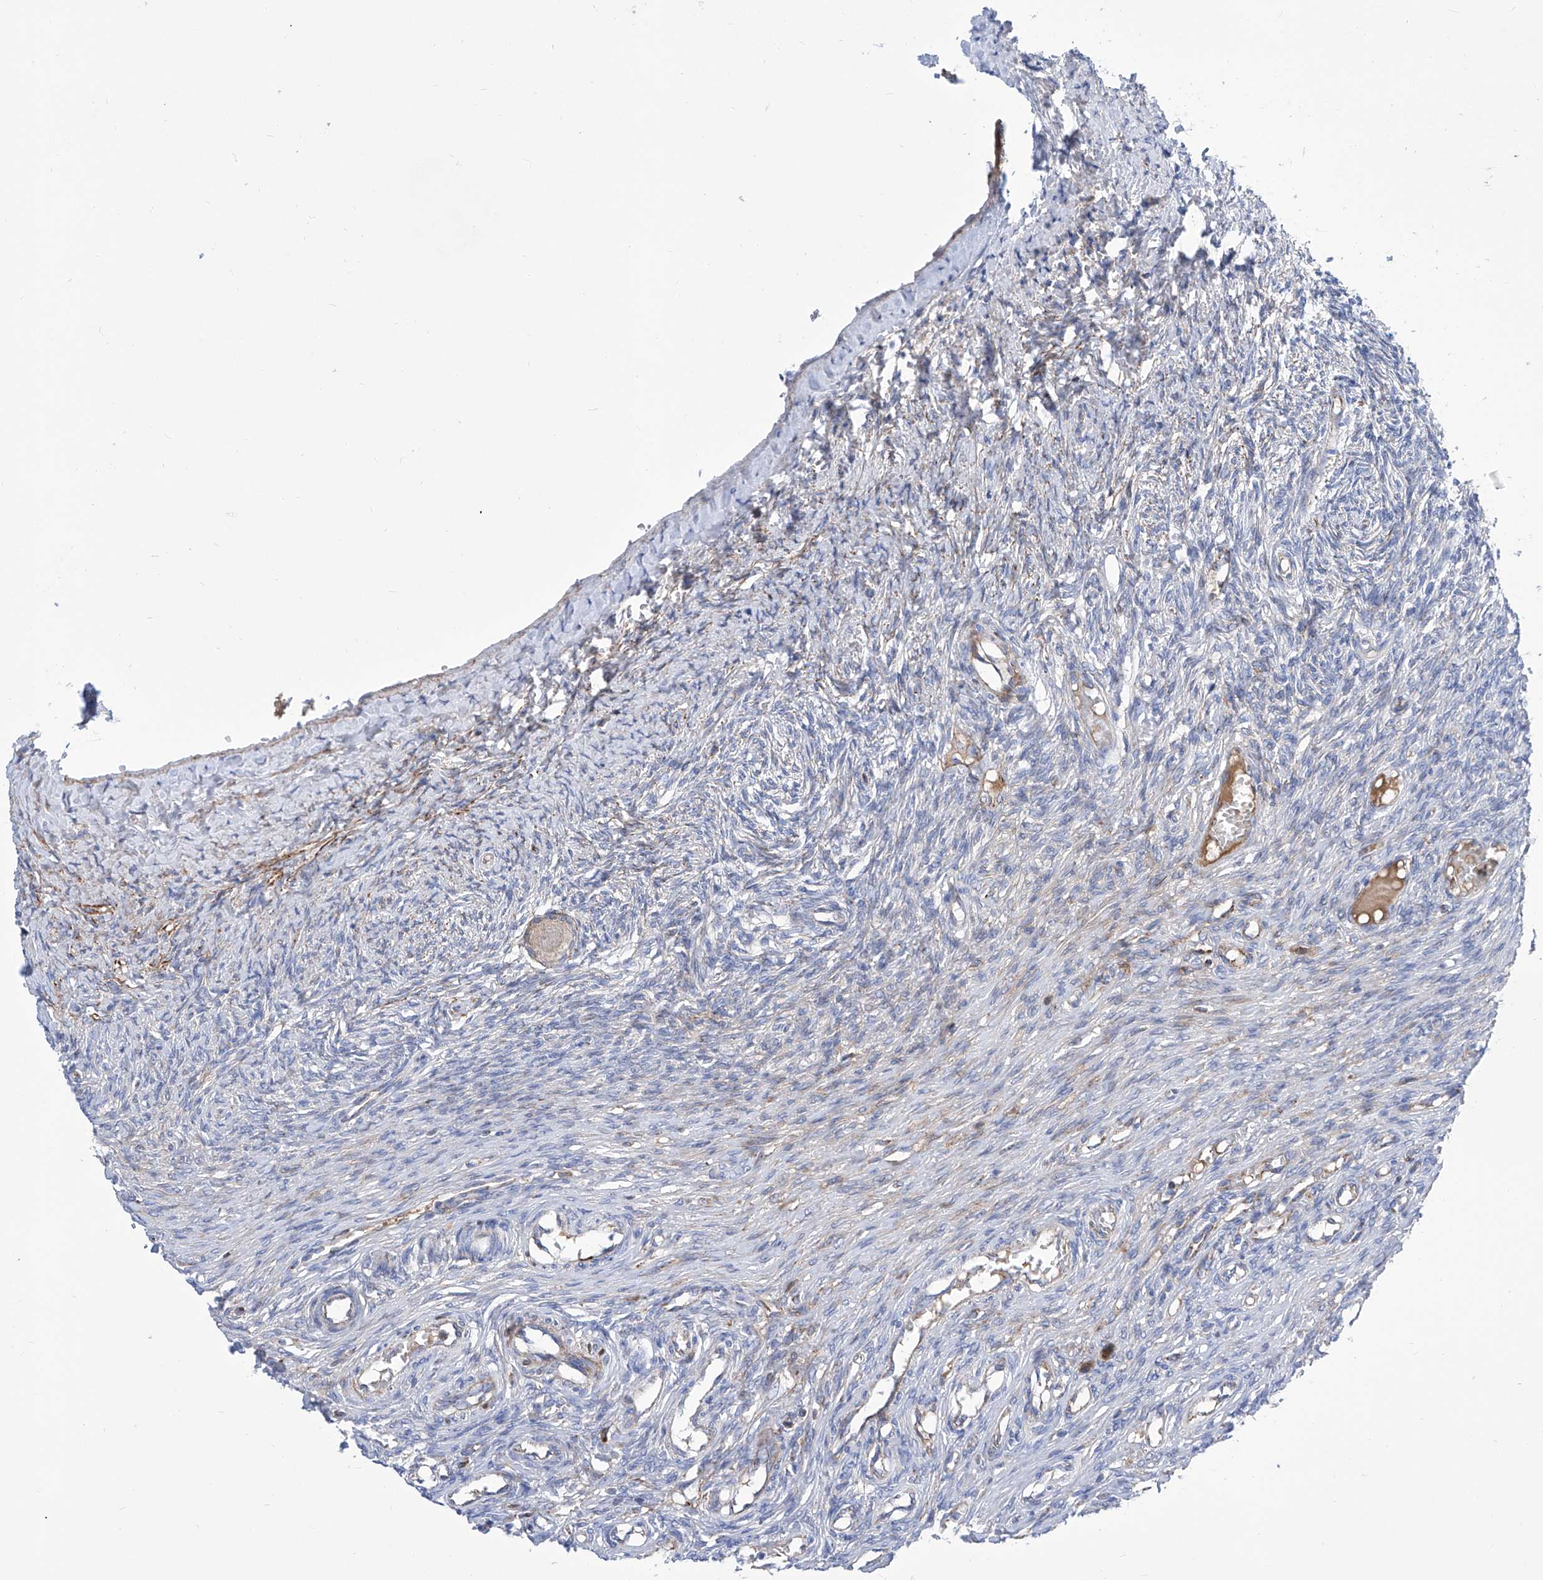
{"staining": {"intensity": "weak", "quantity": "25%-75%", "location": "cytoplasmic/membranous"}, "tissue": "ovary", "cell_type": "Follicle cells", "image_type": "normal", "snomed": [{"axis": "morphology", "description": "Adenocarcinoma, NOS"}, {"axis": "topography", "description": "Endometrium"}], "caption": "A high-resolution image shows immunohistochemistry staining of normal ovary, which displays weak cytoplasmic/membranous staining in approximately 25%-75% of follicle cells.", "gene": "SRBD1", "patient": {"sex": "female", "age": 32}}